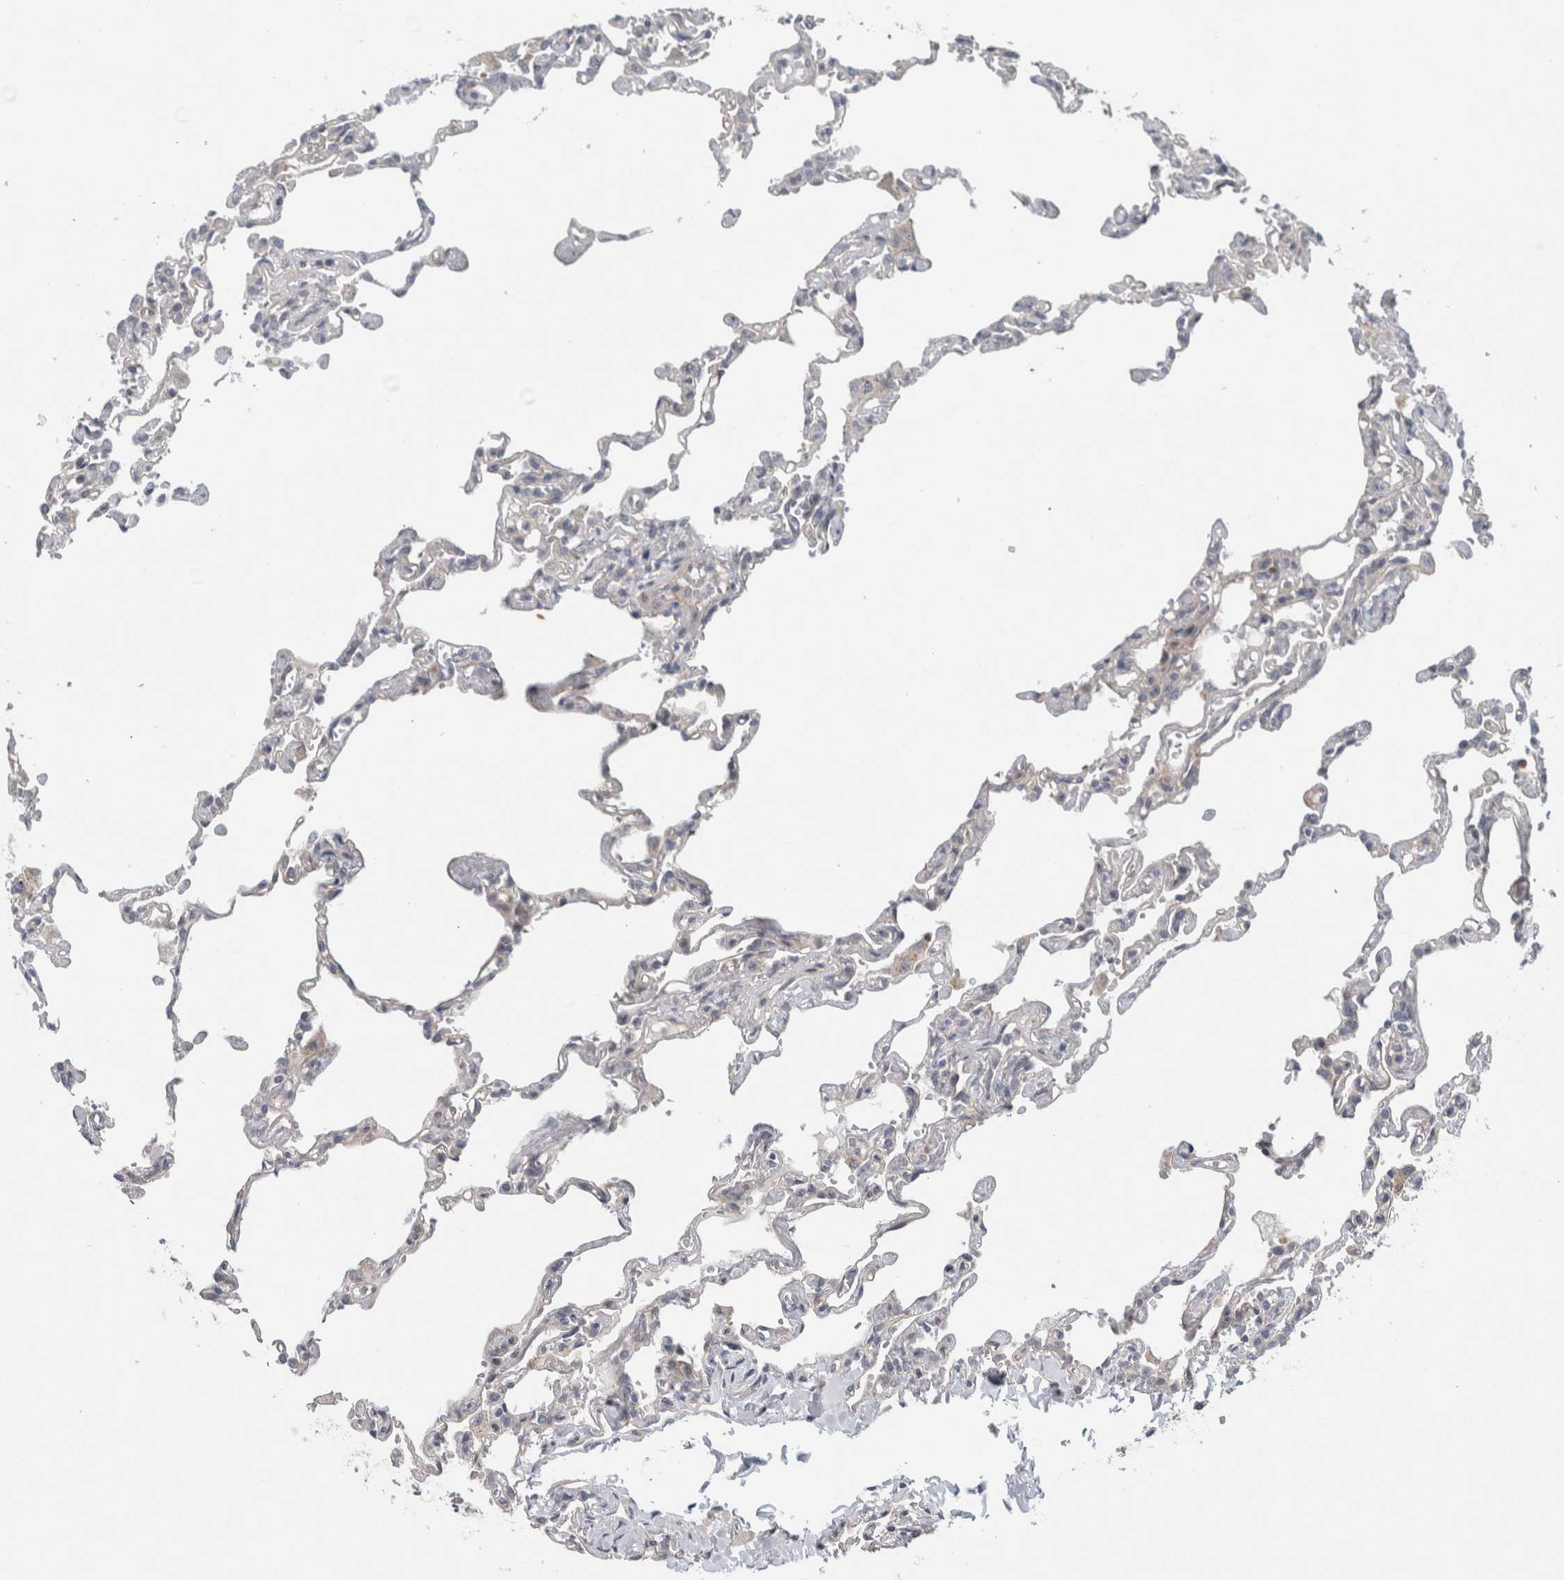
{"staining": {"intensity": "negative", "quantity": "none", "location": "none"}, "tissue": "lung", "cell_type": "Alveolar cells", "image_type": "normal", "snomed": [{"axis": "morphology", "description": "Normal tissue, NOS"}, {"axis": "topography", "description": "Lung"}], "caption": "Immunohistochemistry (IHC) micrograph of benign lung: lung stained with DAB (3,3'-diaminobenzidine) shows no significant protein expression in alveolar cells.", "gene": "ZNF804B", "patient": {"sex": "male", "age": 21}}